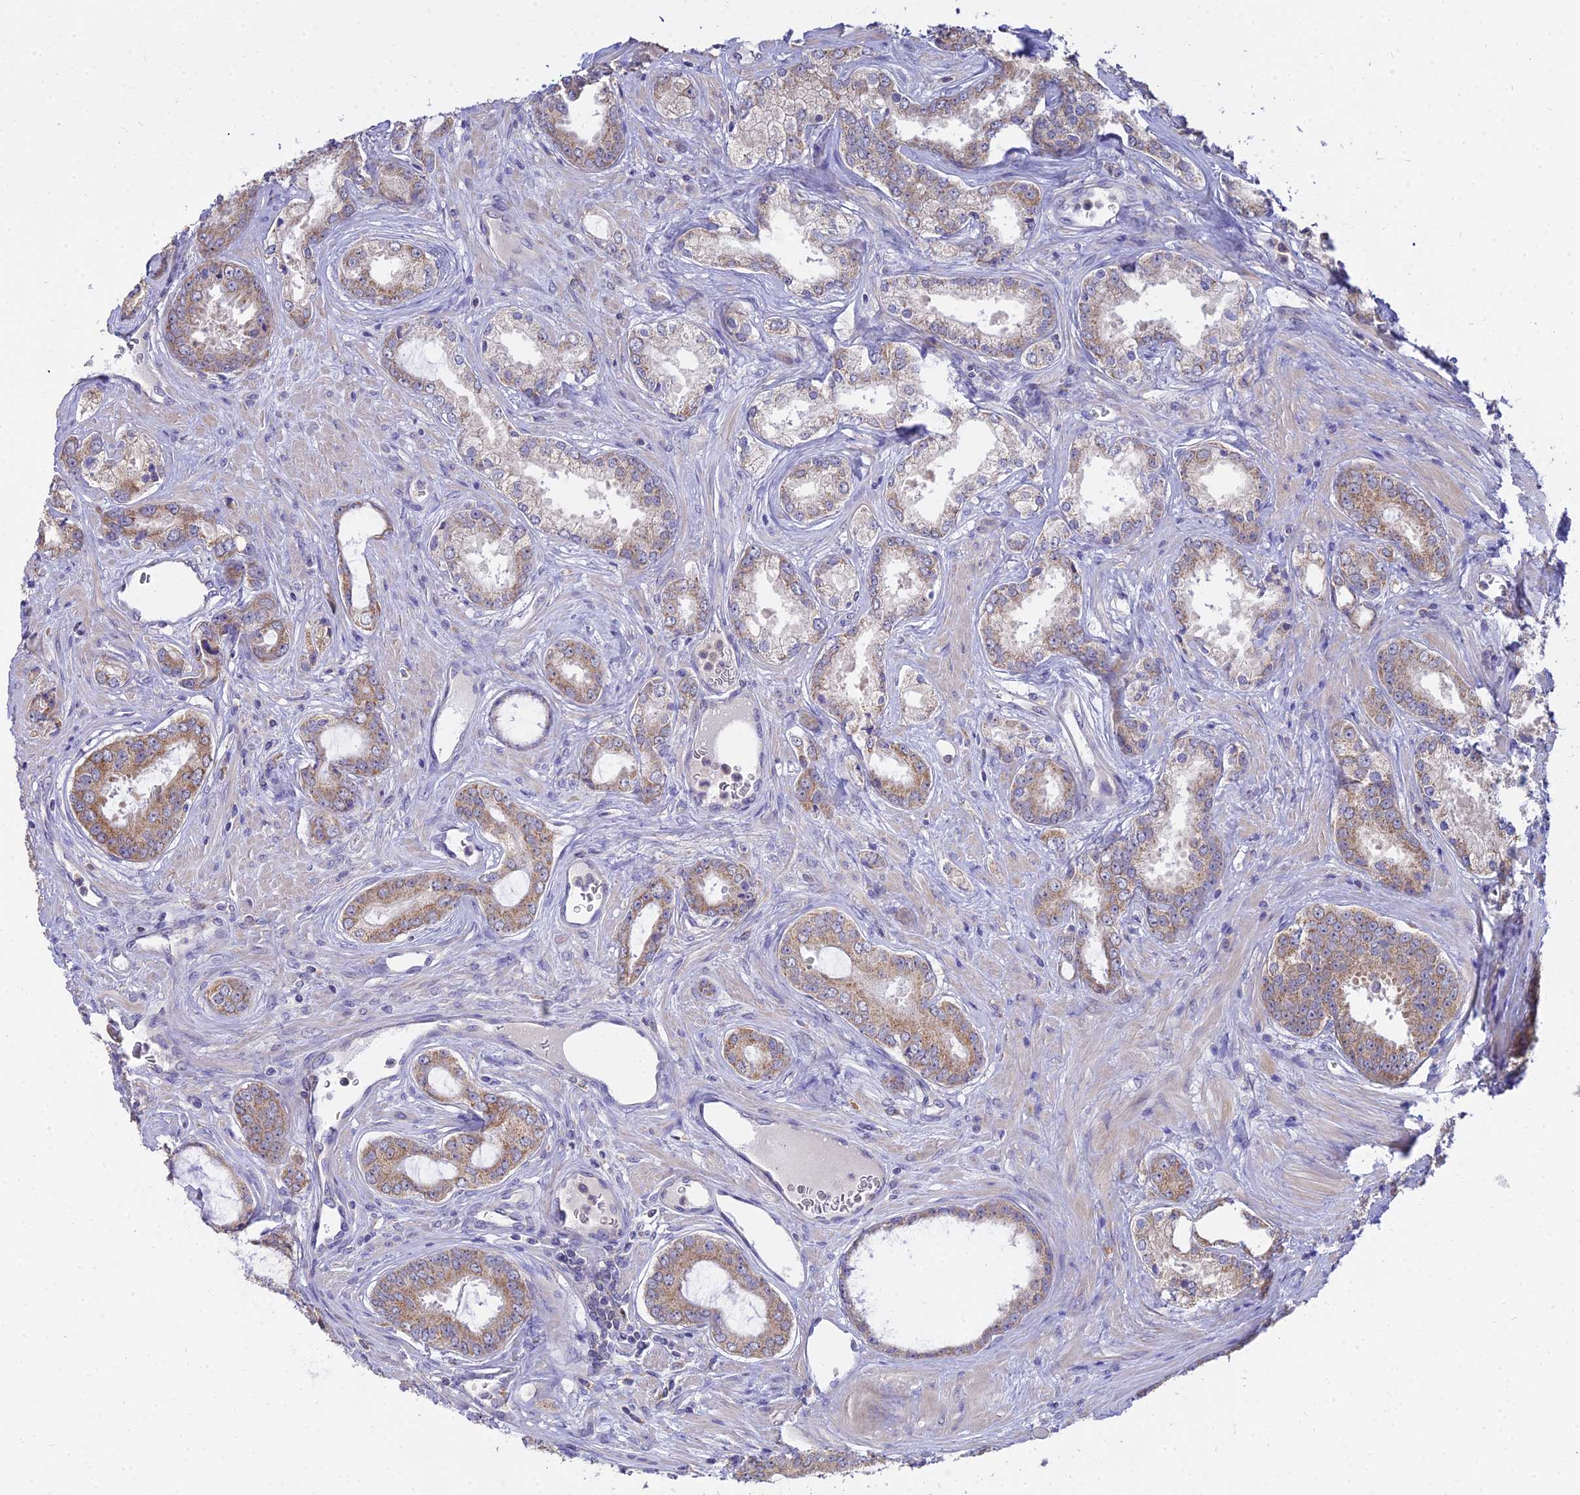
{"staining": {"intensity": "moderate", "quantity": "25%-75%", "location": "cytoplasmic/membranous"}, "tissue": "prostate cancer", "cell_type": "Tumor cells", "image_type": "cancer", "snomed": [{"axis": "morphology", "description": "Adenocarcinoma, Low grade"}, {"axis": "topography", "description": "Prostate"}], "caption": "Immunohistochemical staining of prostate adenocarcinoma (low-grade) shows medium levels of moderate cytoplasmic/membranous positivity in about 25%-75% of tumor cells. (IHC, brightfield microscopy, high magnification).", "gene": "ARL8B", "patient": {"sex": "male", "age": 68}}